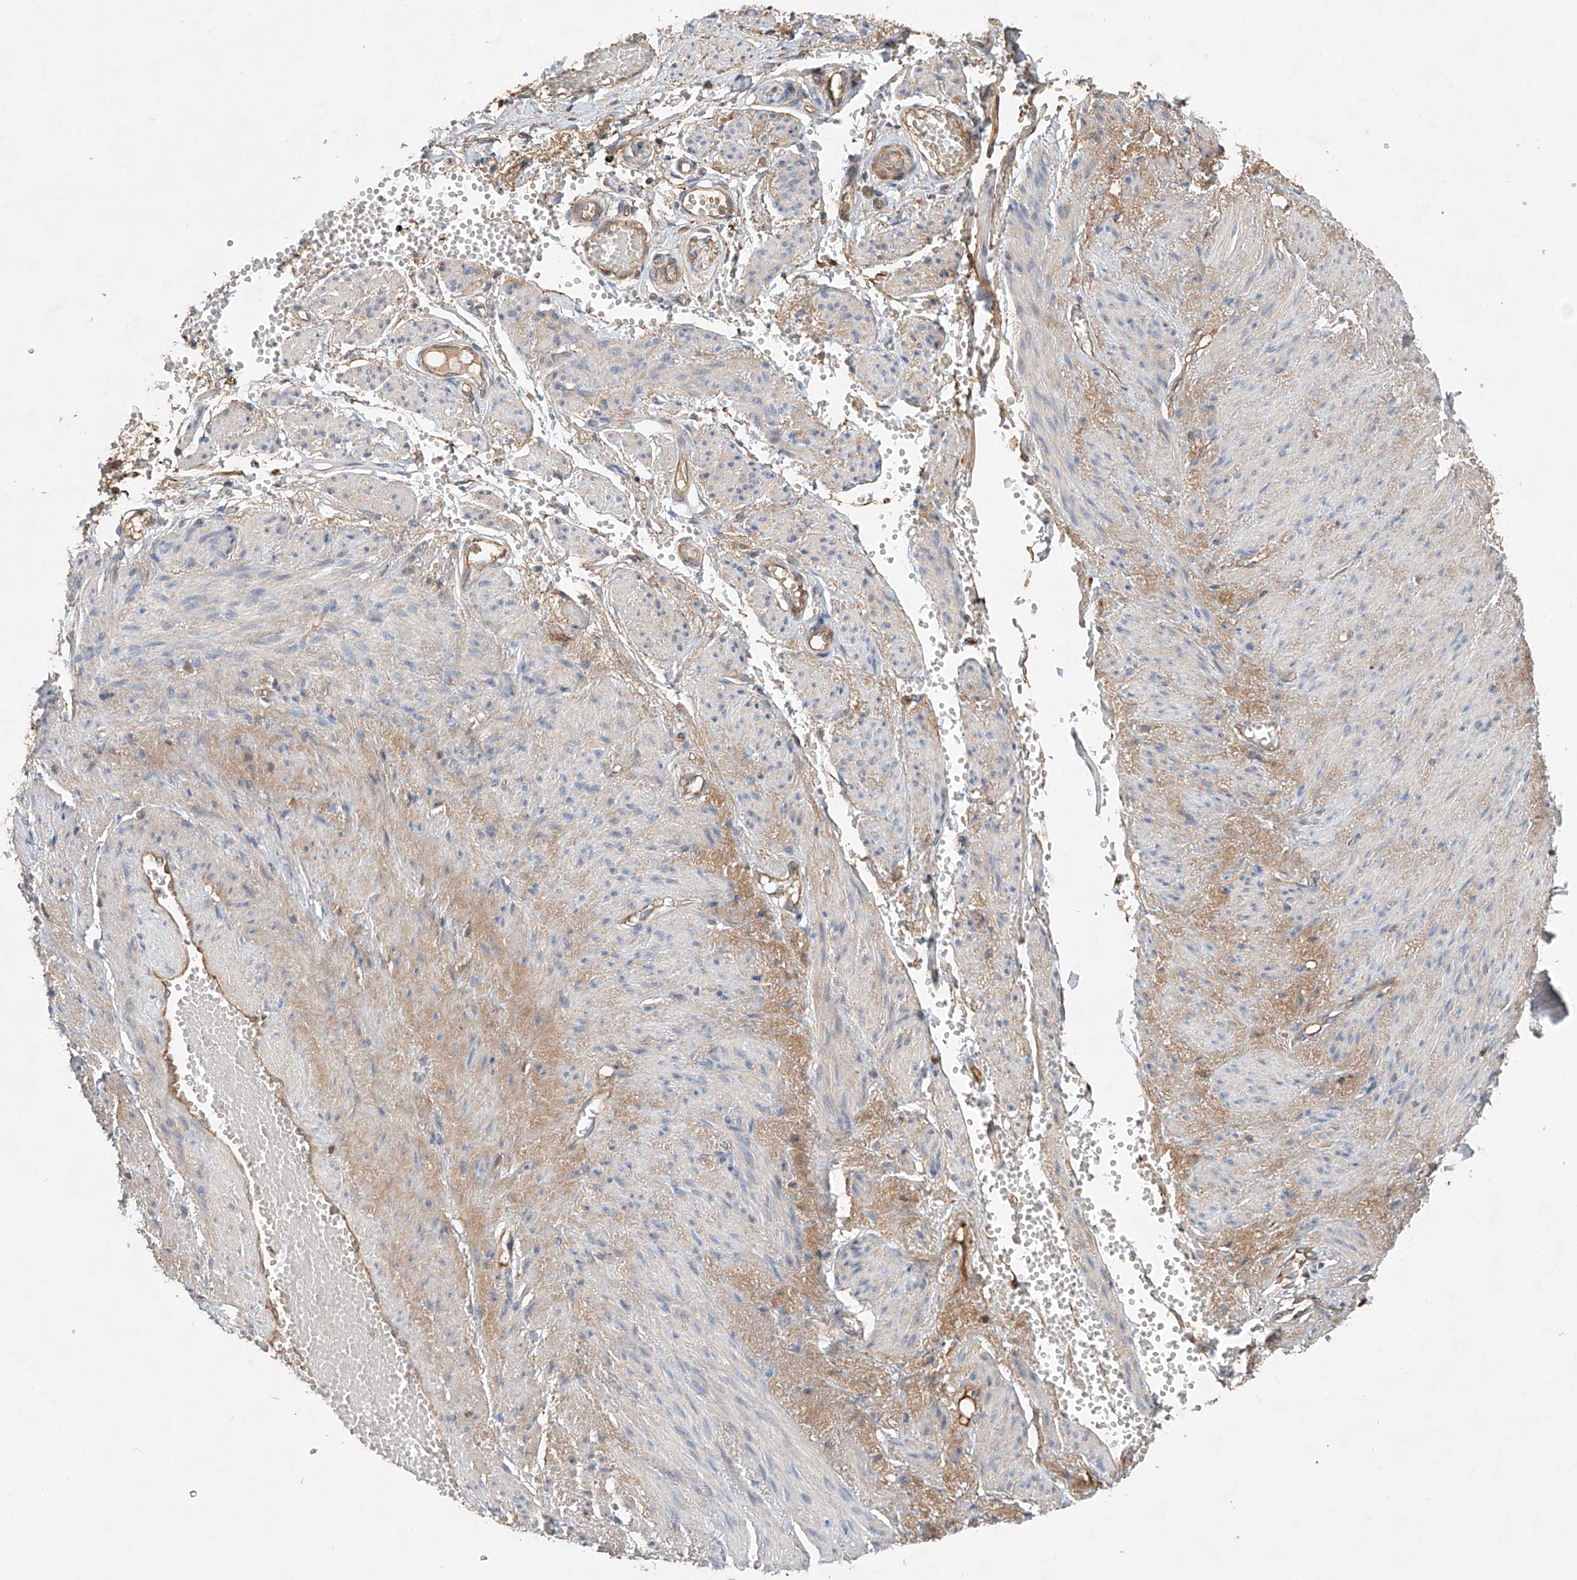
{"staining": {"intensity": "negative", "quantity": "none", "location": "none"}, "tissue": "adipose tissue", "cell_type": "Adipocytes", "image_type": "normal", "snomed": [{"axis": "morphology", "description": "Normal tissue, NOS"}, {"axis": "topography", "description": "Smooth muscle"}, {"axis": "topography", "description": "Peripheral nerve tissue"}], "caption": "Immunohistochemistry micrograph of normal adipose tissue: adipose tissue stained with DAB reveals no significant protein positivity in adipocytes.", "gene": "FRYL", "patient": {"sex": "female", "age": 39}}